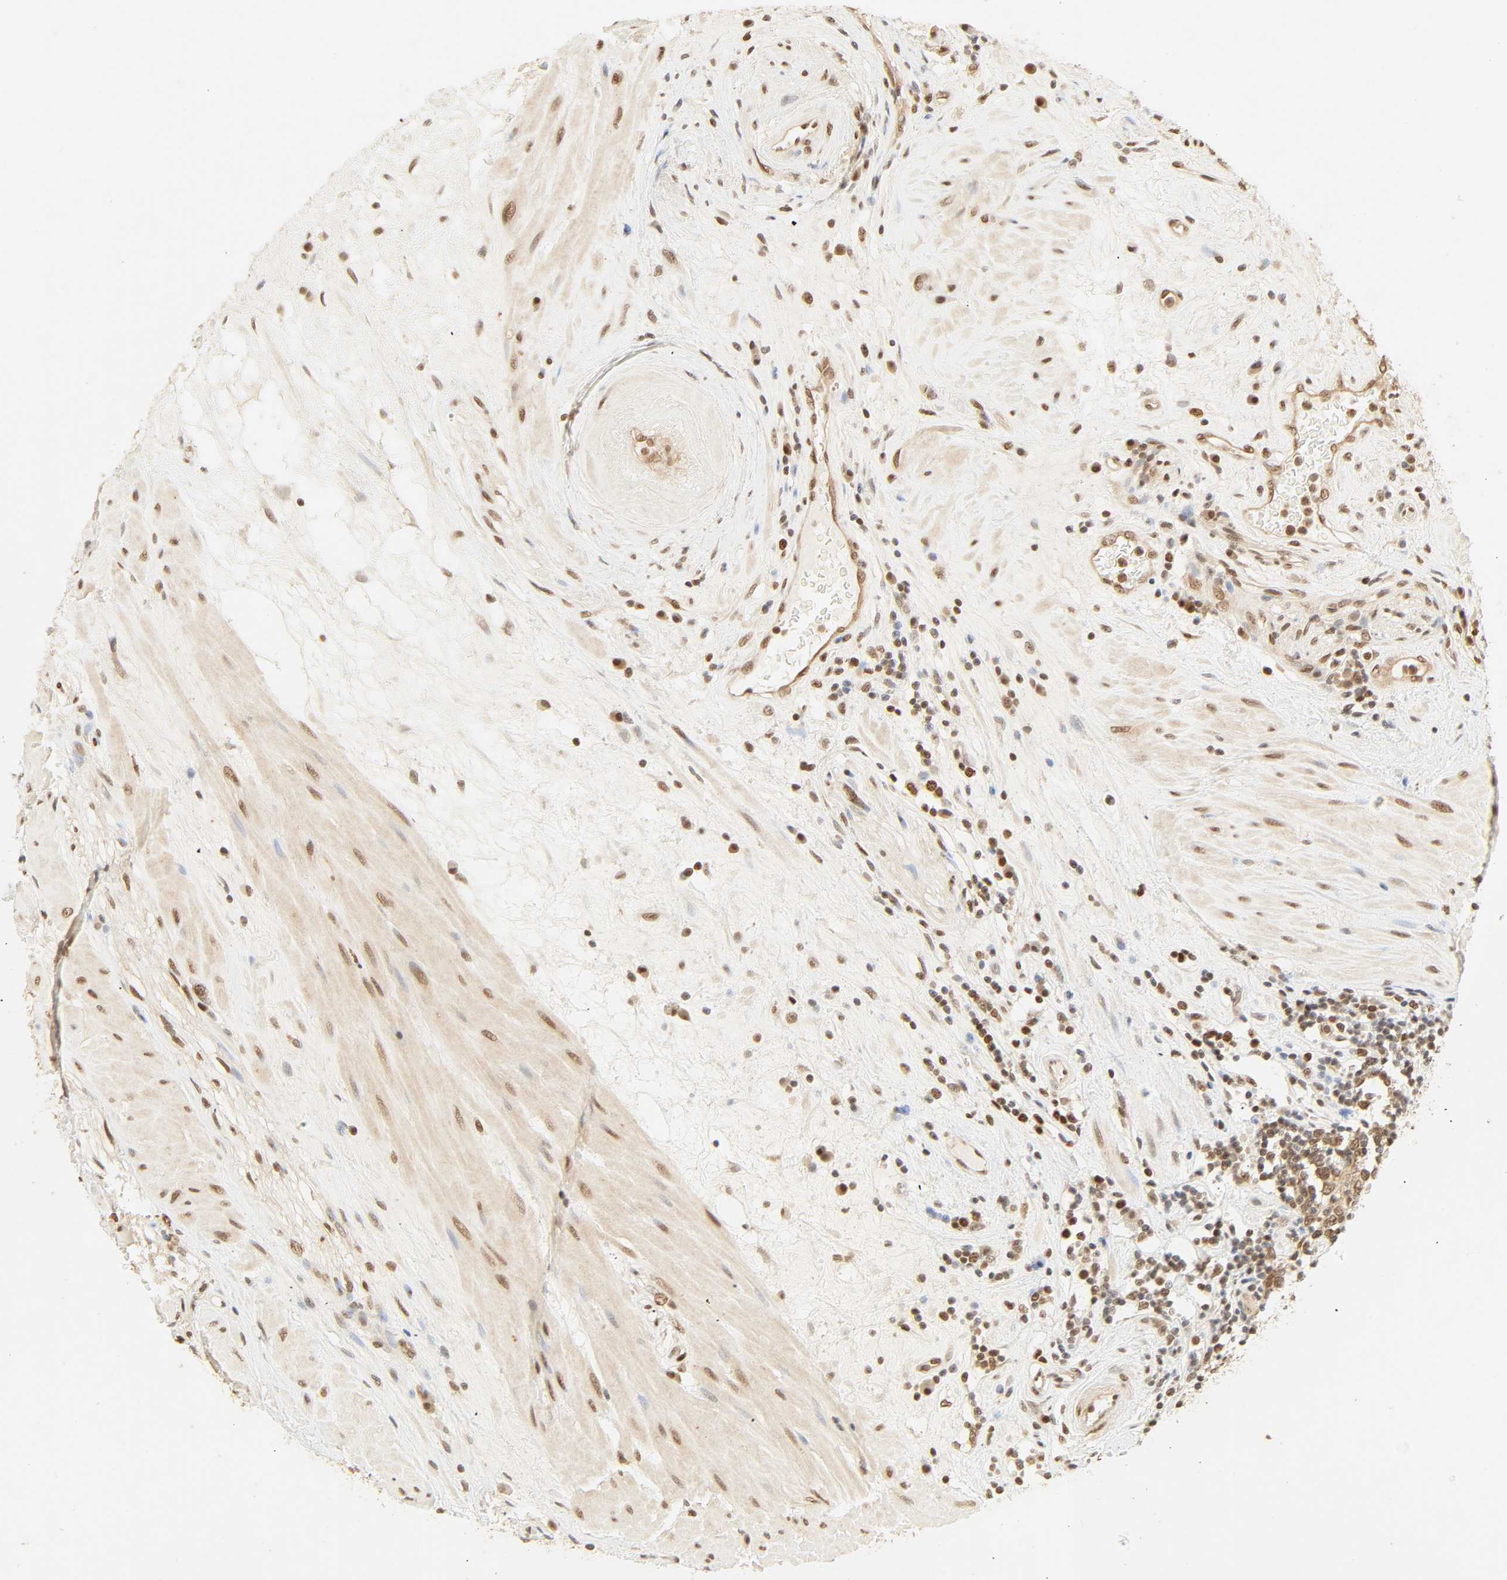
{"staining": {"intensity": "moderate", "quantity": "25%-75%", "location": "cytoplasmic/membranous,nuclear"}, "tissue": "seminal vesicle", "cell_type": "Glandular cells", "image_type": "normal", "snomed": [{"axis": "morphology", "description": "Normal tissue, NOS"}, {"axis": "topography", "description": "Seminal veicle"}], "caption": "A high-resolution histopathology image shows immunohistochemistry staining of unremarkable seminal vesicle, which displays moderate cytoplasmic/membranous,nuclear expression in about 25%-75% of glandular cells.", "gene": "UBC", "patient": {"sex": "male", "age": 61}}